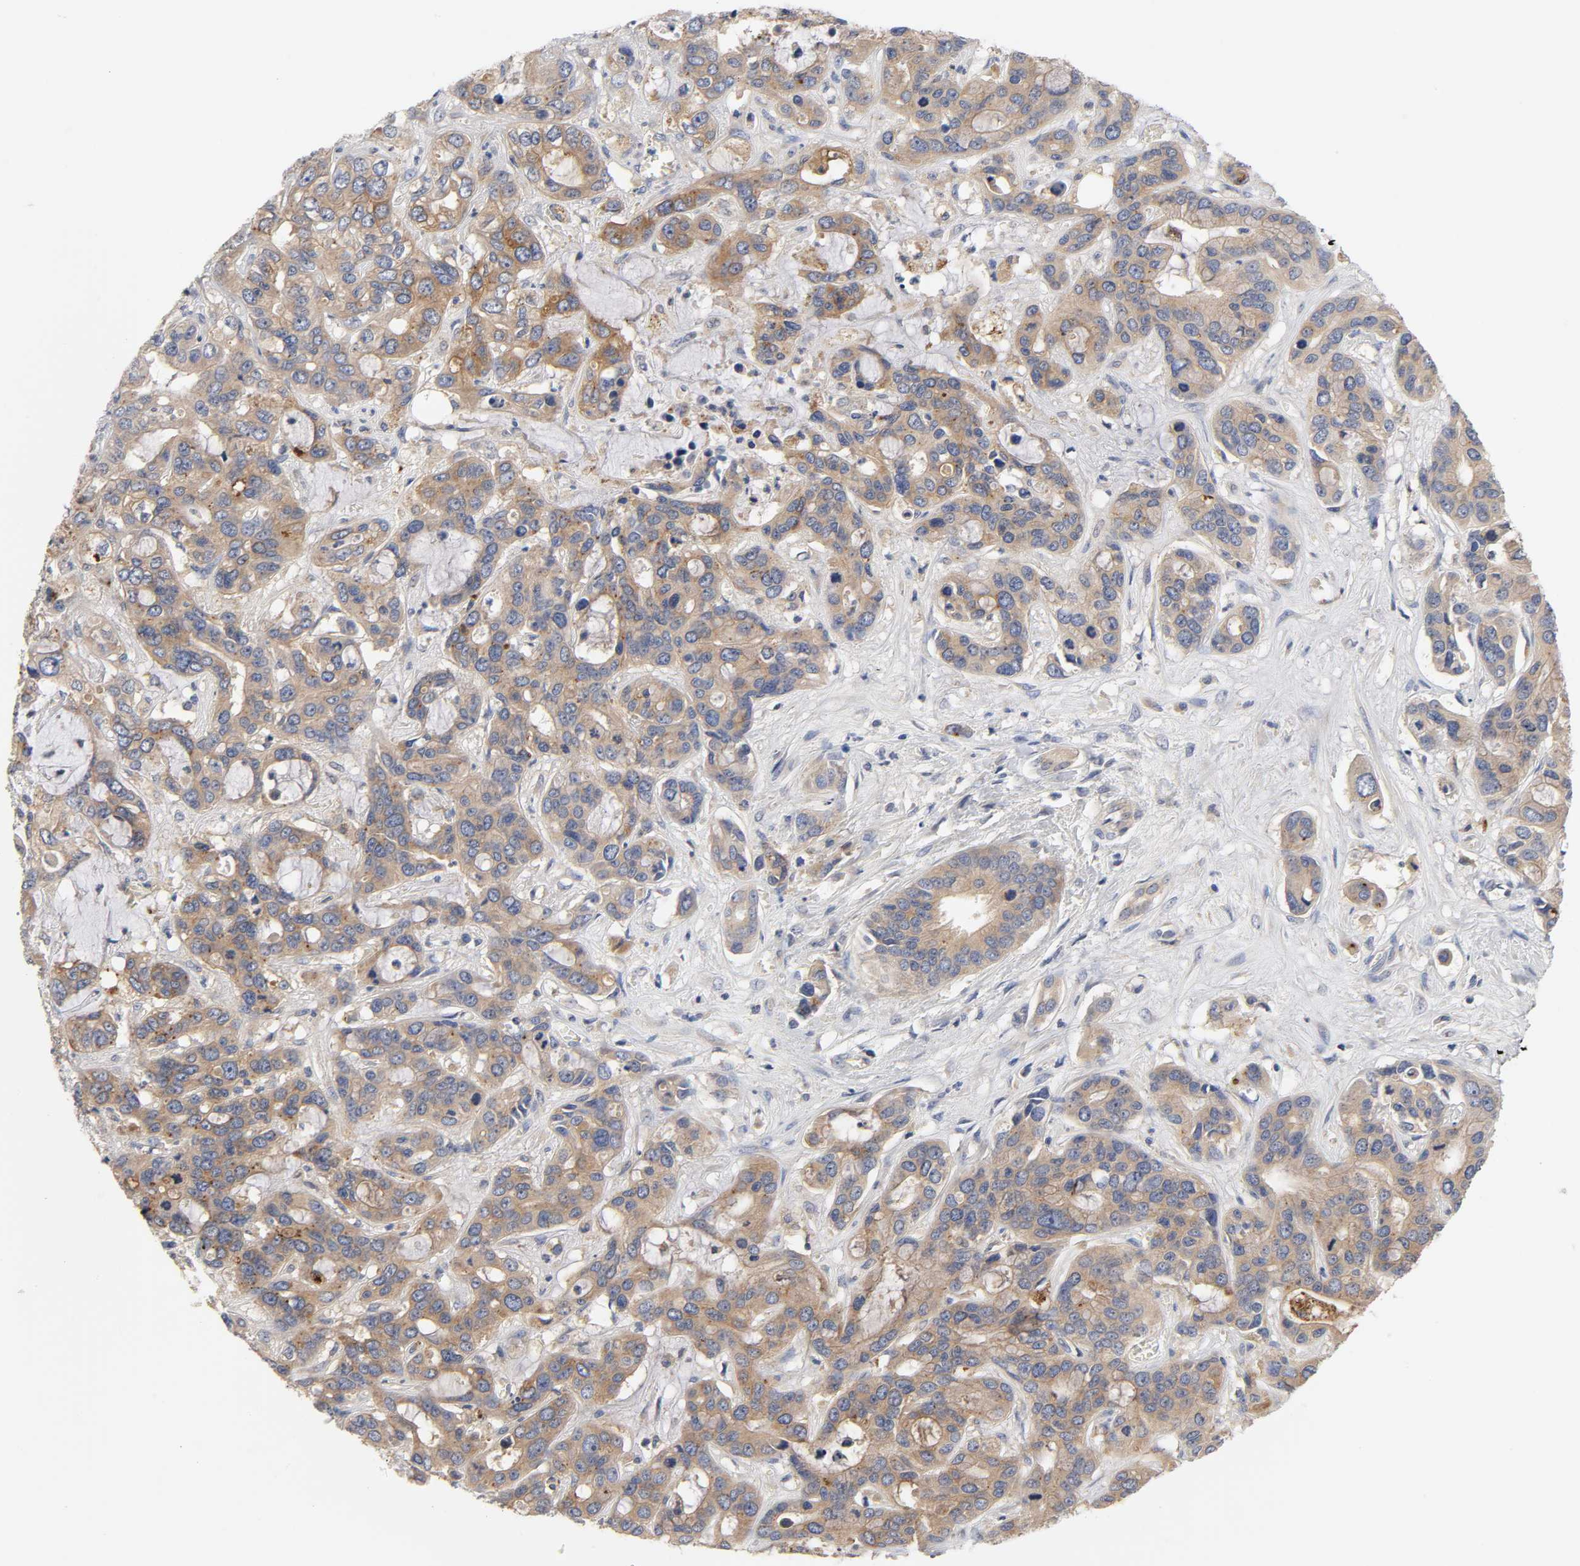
{"staining": {"intensity": "weak", "quantity": ">75%", "location": "cytoplasmic/membranous"}, "tissue": "liver cancer", "cell_type": "Tumor cells", "image_type": "cancer", "snomed": [{"axis": "morphology", "description": "Cholangiocarcinoma"}, {"axis": "topography", "description": "Liver"}], "caption": "DAB (3,3'-diaminobenzidine) immunohistochemical staining of liver cholangiocarcinoma reveals weak cytoplasmic/membranous protein positivity in approximately >75% of tumor cells.", "gene": "C17orf75", "patient": {"sex": "female", "age": 65}}